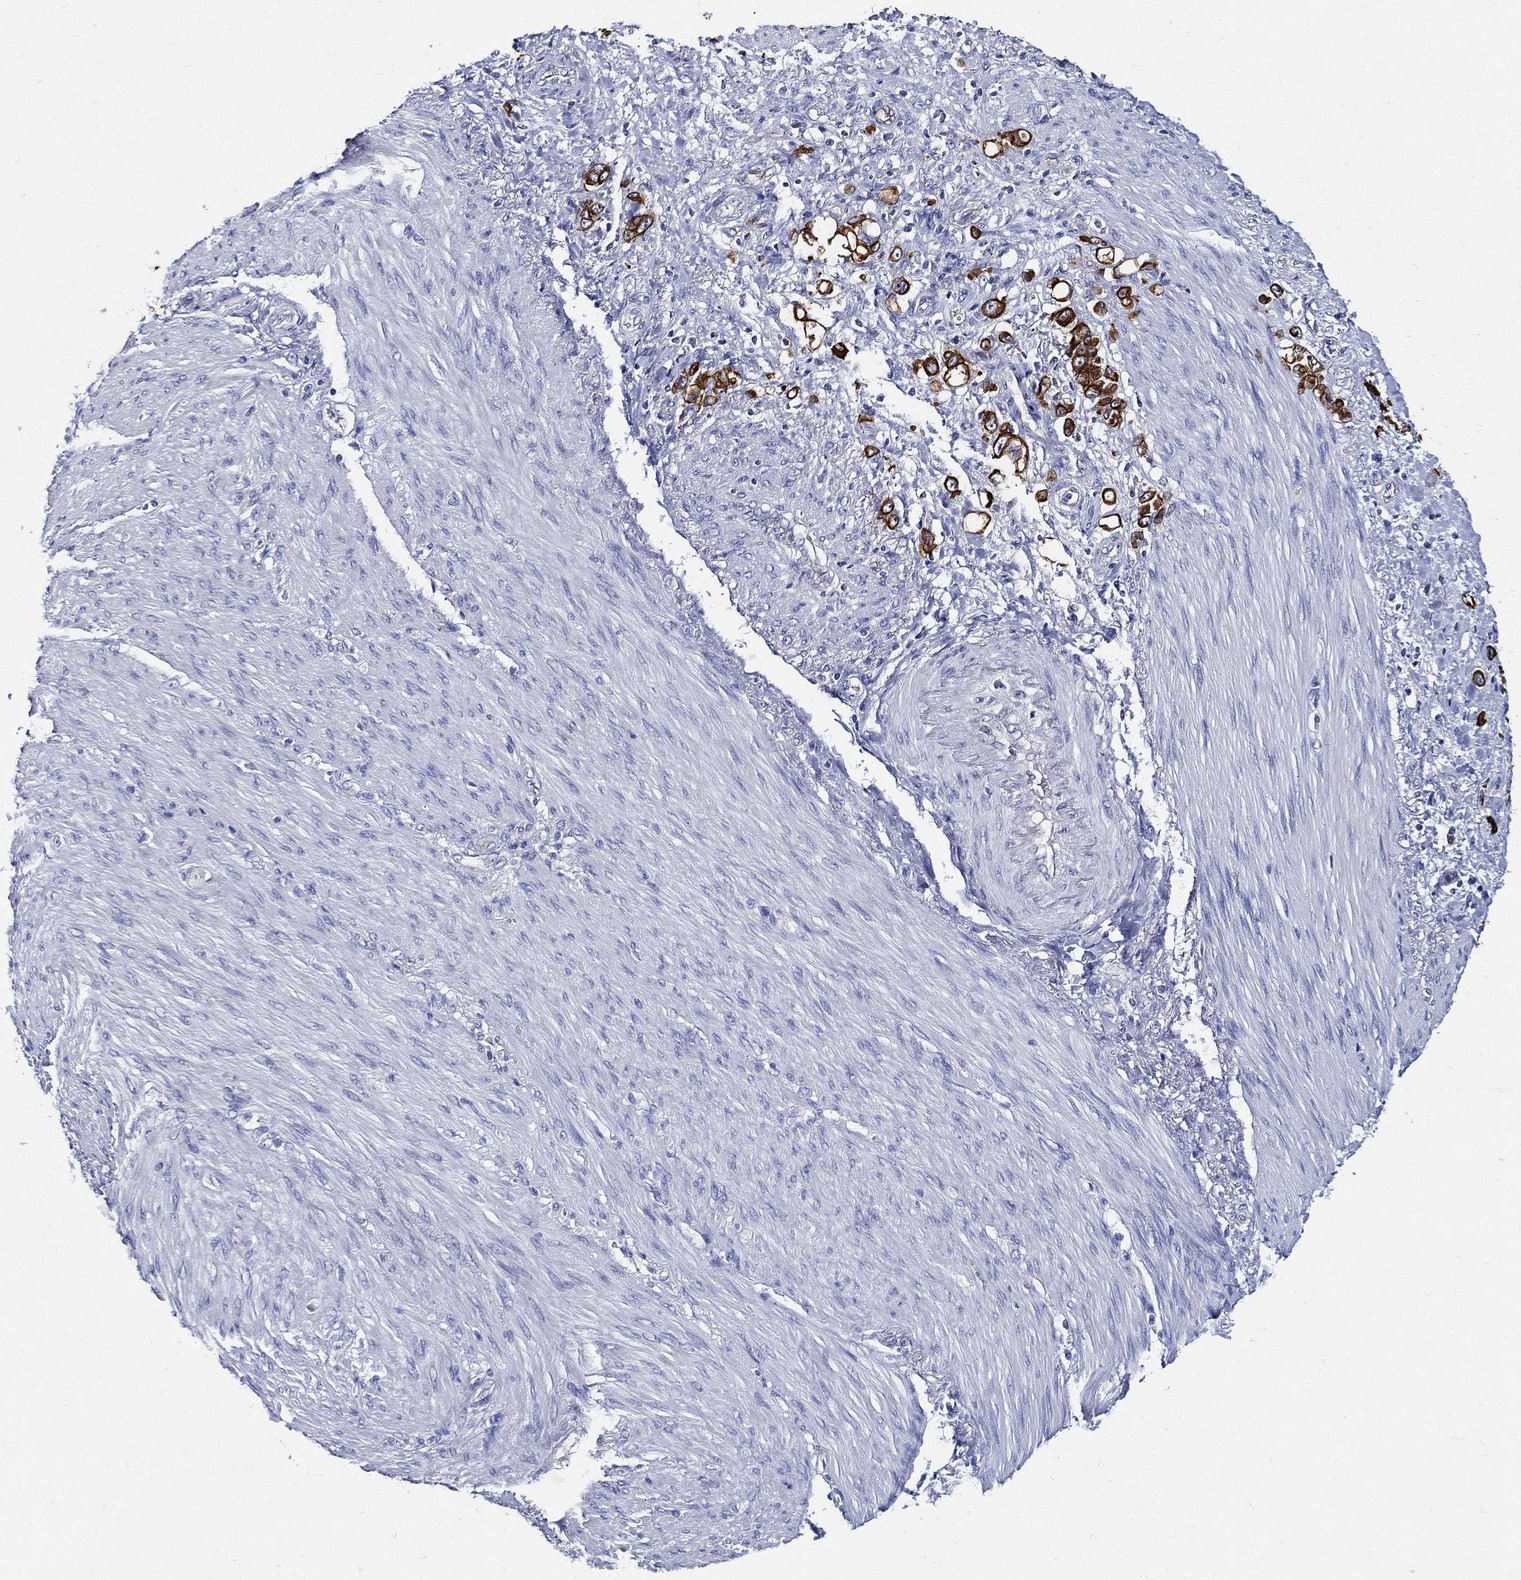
{"staining": {"intensity": "strong", "quantity": ">75%", "location": "cytoplasmic/membranous"}, "tissue": "stomach cancer", "cell_type": "Tumor cells", "image_type": "cancer", "snomed": [{"axis": "morphology", "description": "Normal tissue, NOS"}, {"axis": "morphology", "description": "Adenocarcinoma, NOS"}, {"axis": "topography", "description": "Stomach"}], "caption": "The immunohistochemical stain labels strong cytoplasmic/membranous expression in tumor cells of stomach adenocarcinoma tissue. (IHC, brightfield microscopy, high magnification).", "gene": "NEDD9", "patient": {"sex": "female", "age": 79}}